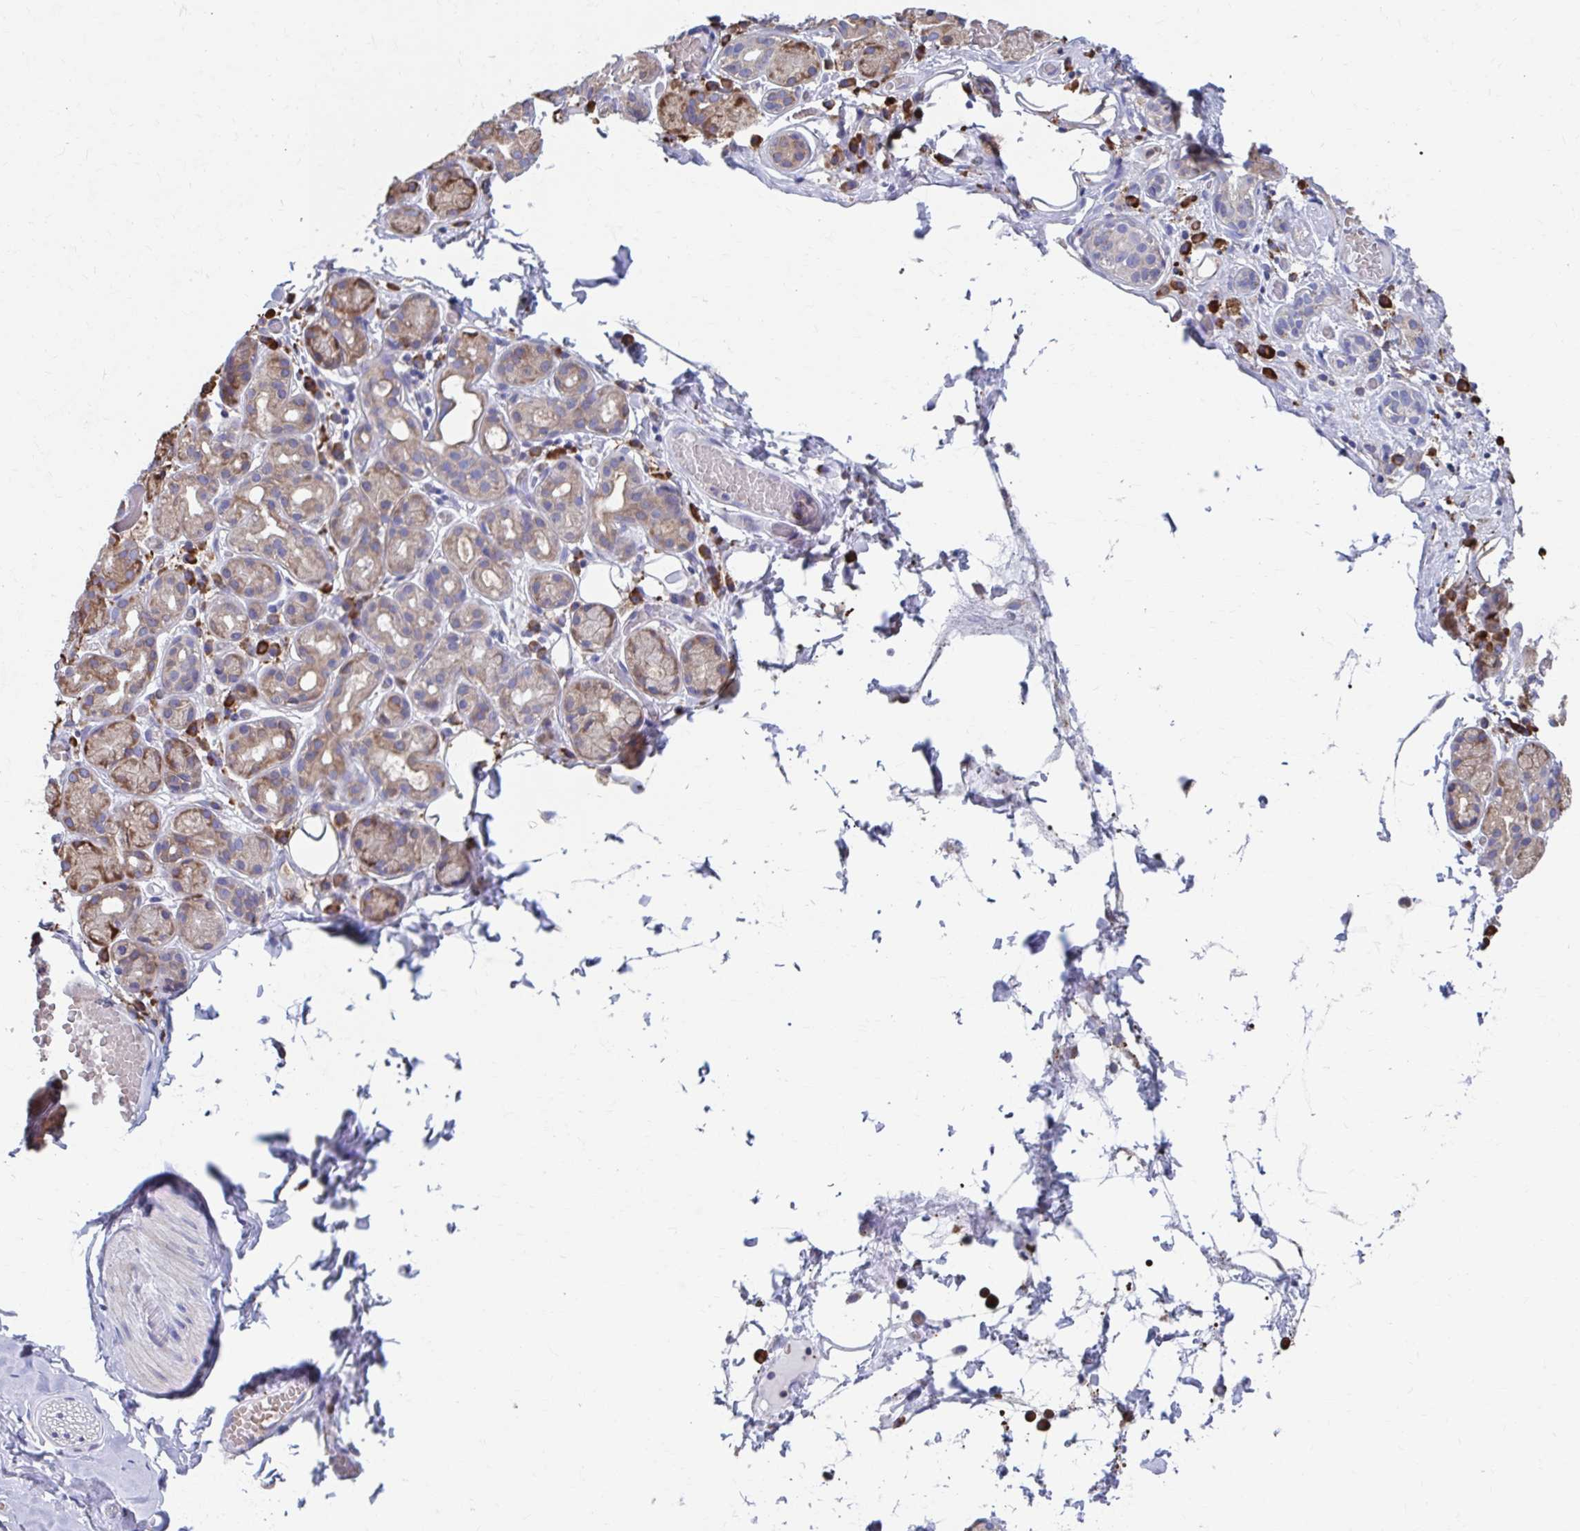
{"staining": {"intensity": "moderate", "quantity": ">75%", "location": "cytoplasmic/membranous"}, "tissue": "salivary gland", "cell_type": "Glandular cells", "image_type": "normal", "snomed": [{"axis": "morphology", "description": "Normal tissue, NOS"}, {"axis": "topography", "description": "Salivary gland"}, {"axis": "topography", "description": "Peripheral nerve tissue"}], "caption": "A brown stain highlights moderate cytoplasmic/membranous positivity of a protein in glandular cells of normal human salivary gland.", "gene": "FKBP2", "patient": {"sex": "male", "age": 71}}